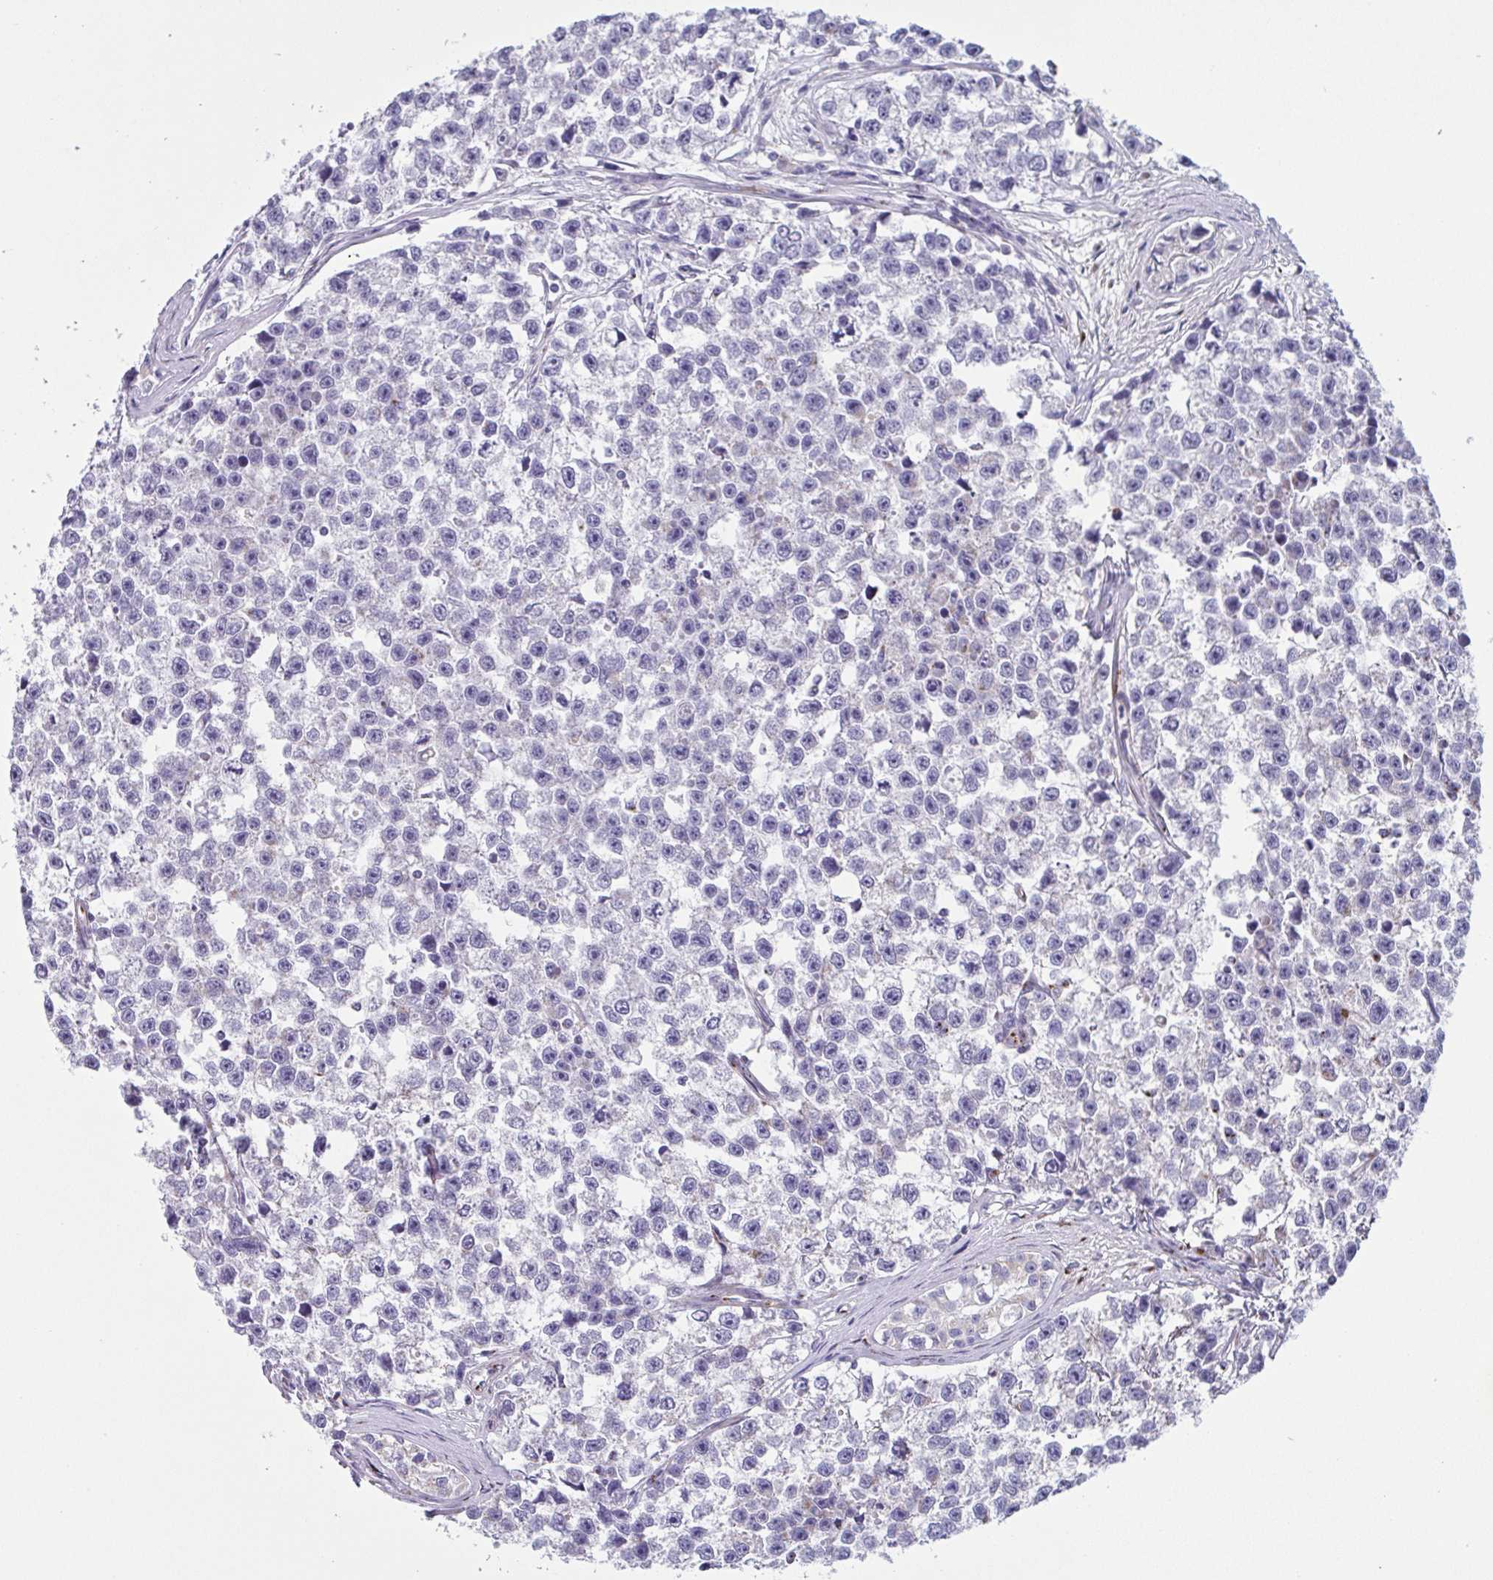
{"staining": {"intensity": "negative", "quantity": "none", "location": "none"}, "tissue": "testis cancer", "cell_type": "Tumor cells", "image_type": "cancer", "snomed": [{"axis": "morphology", "description": "Seminoma, NOS"}, {"axis": "topography", "description": "Testis"}], "caption": "Histopathology image shows no protein expression in tumor cells of testis seminoma tissue.", "gene": "COL17A1", "patient": {"sex": "male", "age": 26}}